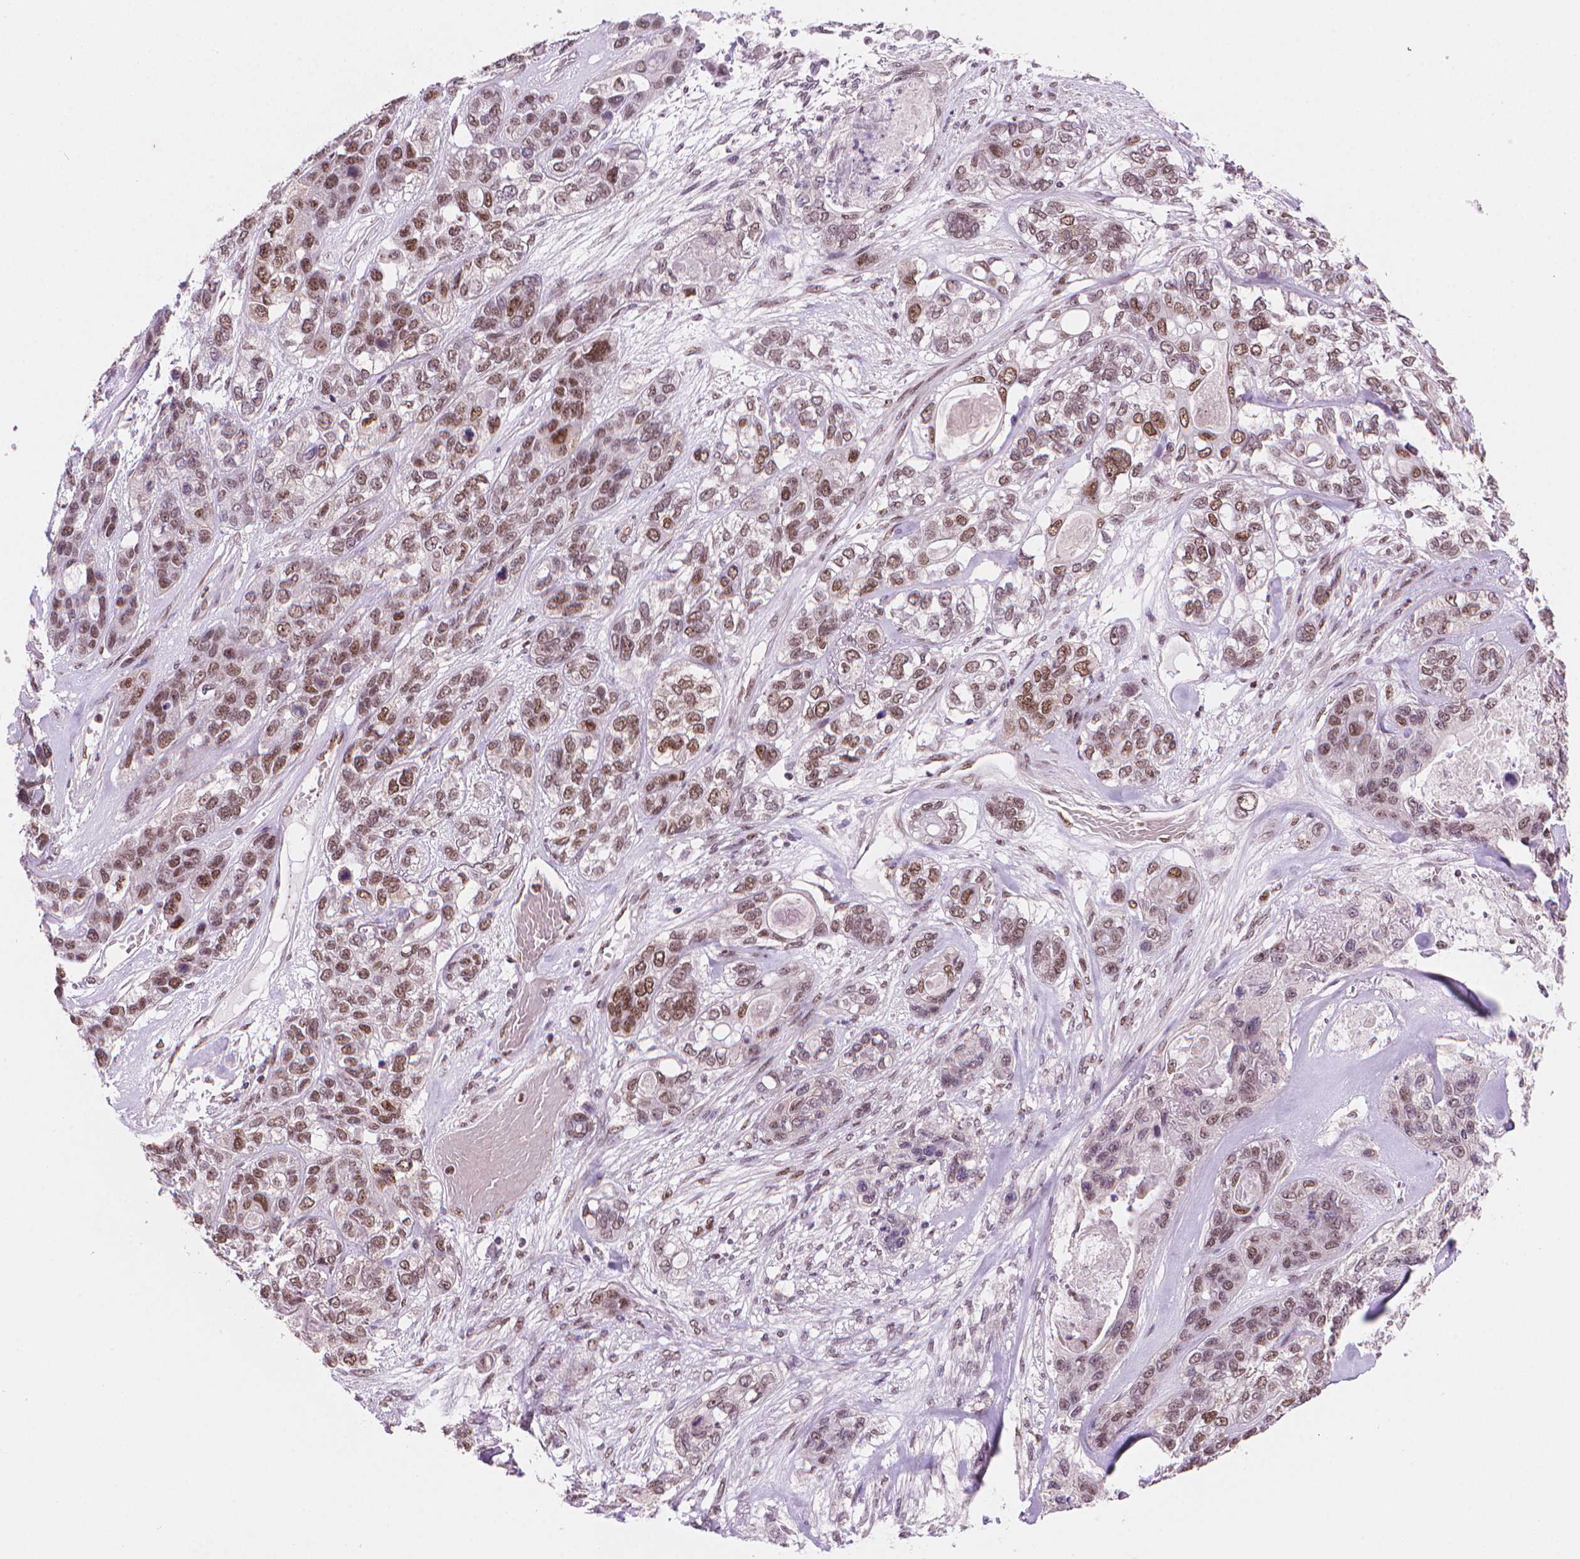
{"staining": {"intensity": "moderate", "quantity": ">75%", "location": "nuclear"}, "tissue": "lung cancer", "cell_type": "Tumor cells", "image_type": "cancer", "snomed": [{"axis": "morphology", "description": "Squamous cell carcinoma, NOS"}, {"axis": "topography", "description": "Lung"}], "caption": "A medium amount of moderate nuclear staining is appreciated in approximately >75% of tumor cells in lung cancer (squamous cell carcinoma) tissue.", "gene": "UBN1", "patient": {"sex": "female", "age": 70}}